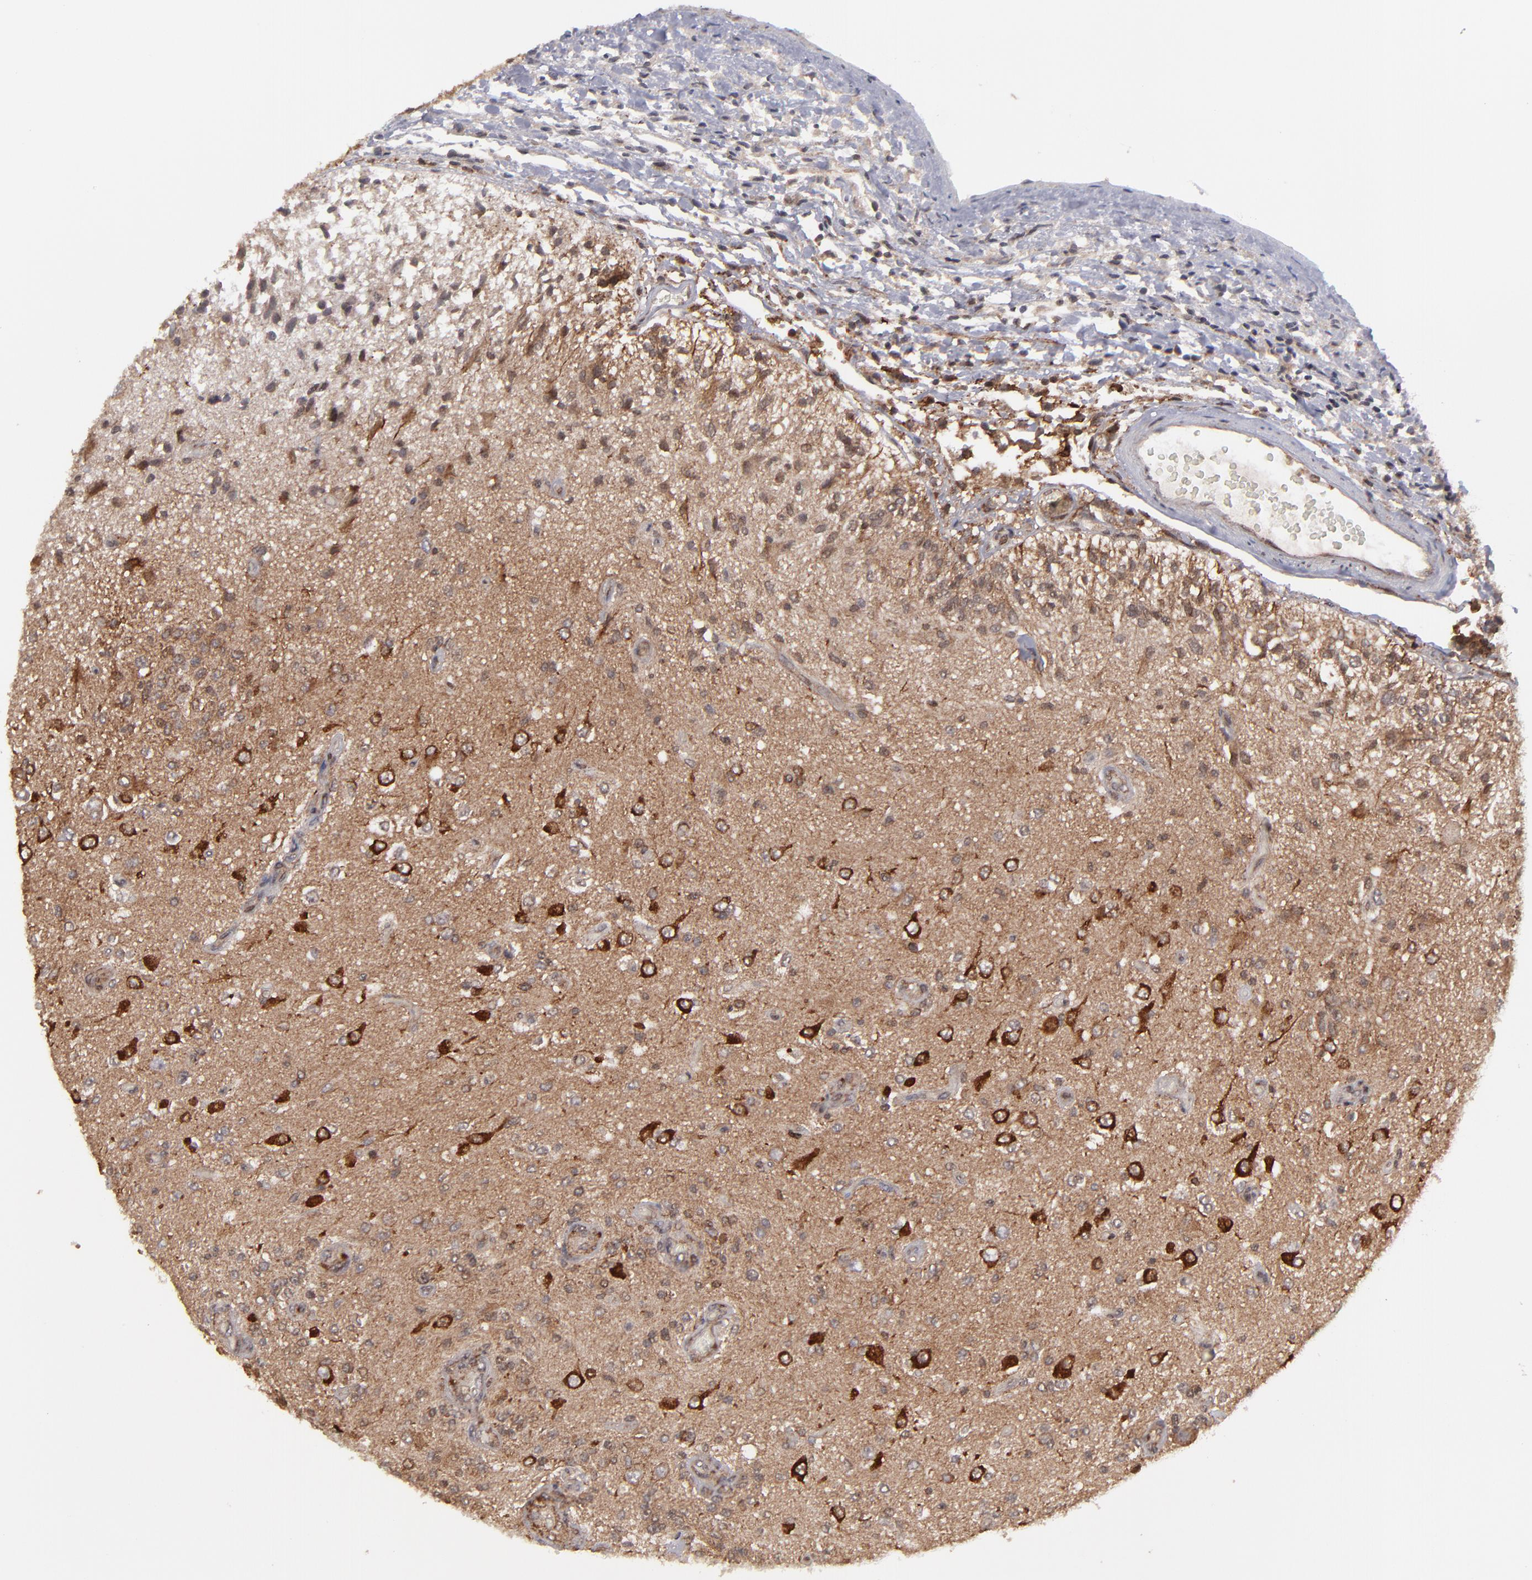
{"staining": {"intensity": "strong", "quantity": ">75%", "location": "cytoplasmic/membranous,nuclear"}, "tissue": "glioma", "cell_type": "Tumor cells", "image_type": "cancer", "snomed": [{"axis": "morphology", "description": "Normal tissue, NOS"}, {"axis": "morphology", "description": "Glioma, malignant, High grade"}, {"axis": "topography", "description": "Cerebral cortex"}], "caption": "Immunohistochemistry (IHC) image of human high-grade glioma (malignant) stained for a protein (brown), which shows high levels of strong cytoplasmic/membranous and nuclear expression in about >75% of tumor cells.", "gene": "RGS6", "patient": {"sex": "male", "age": 77}}